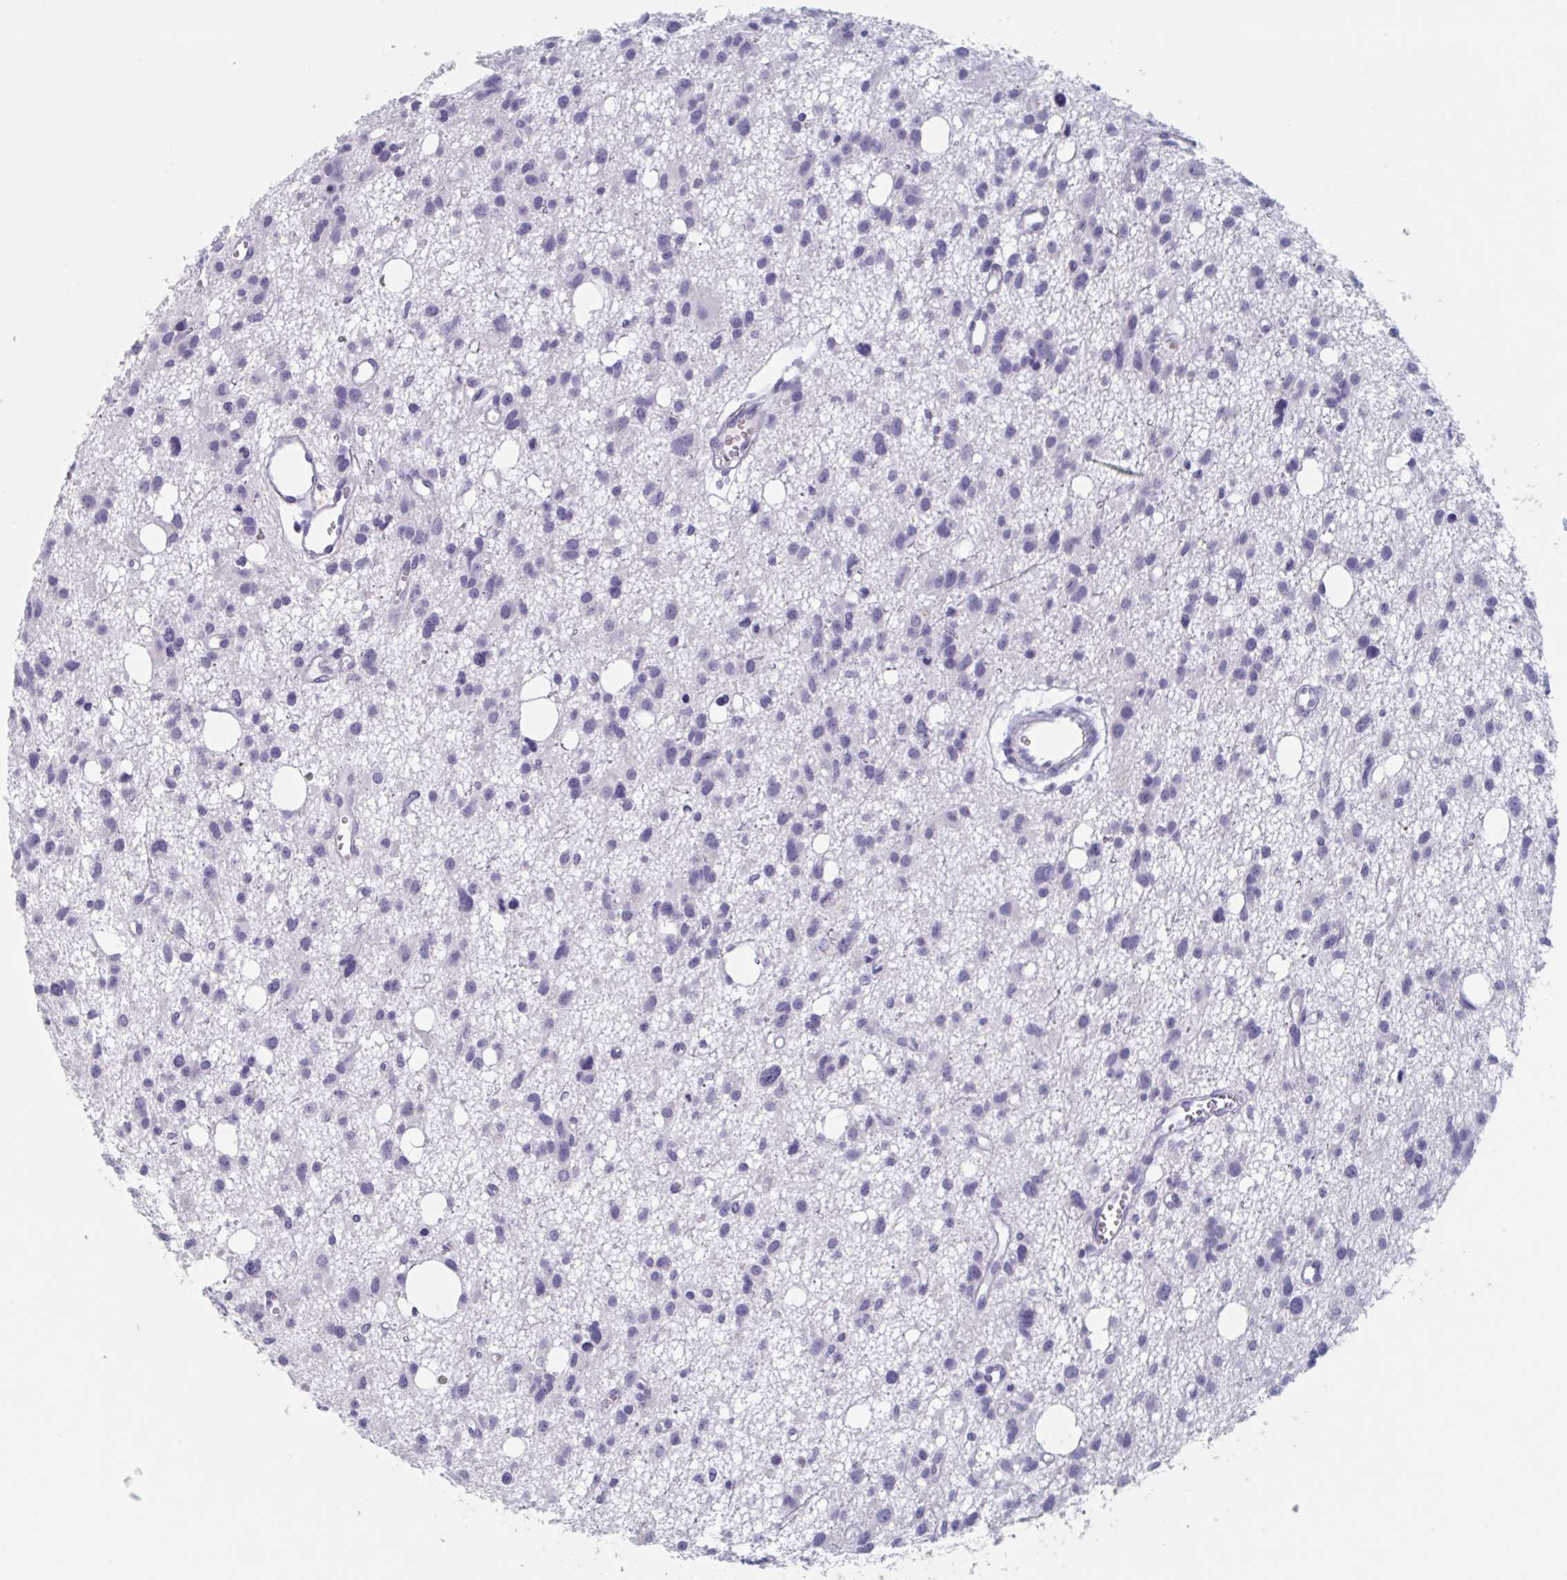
{"staining": {"intensity": "negative", "quantity": "none", "location": "none"}, "tissue": "glioma", "cell_type": "Tumor cells", "image_type": "cancer", "snomed": [{"axis": "morphology", "description": "Glioma, malignant, High grade"}, {"axis": "topography", "description": "Brain"}], "caption": "DAB (3,3'-diaminobenzidine) immunohistochemical staining of human glioma exhibits no significant positivity in tumor cells.", "gene": "NDUFC2", "patient": {"sex": "male", "age": 23}}